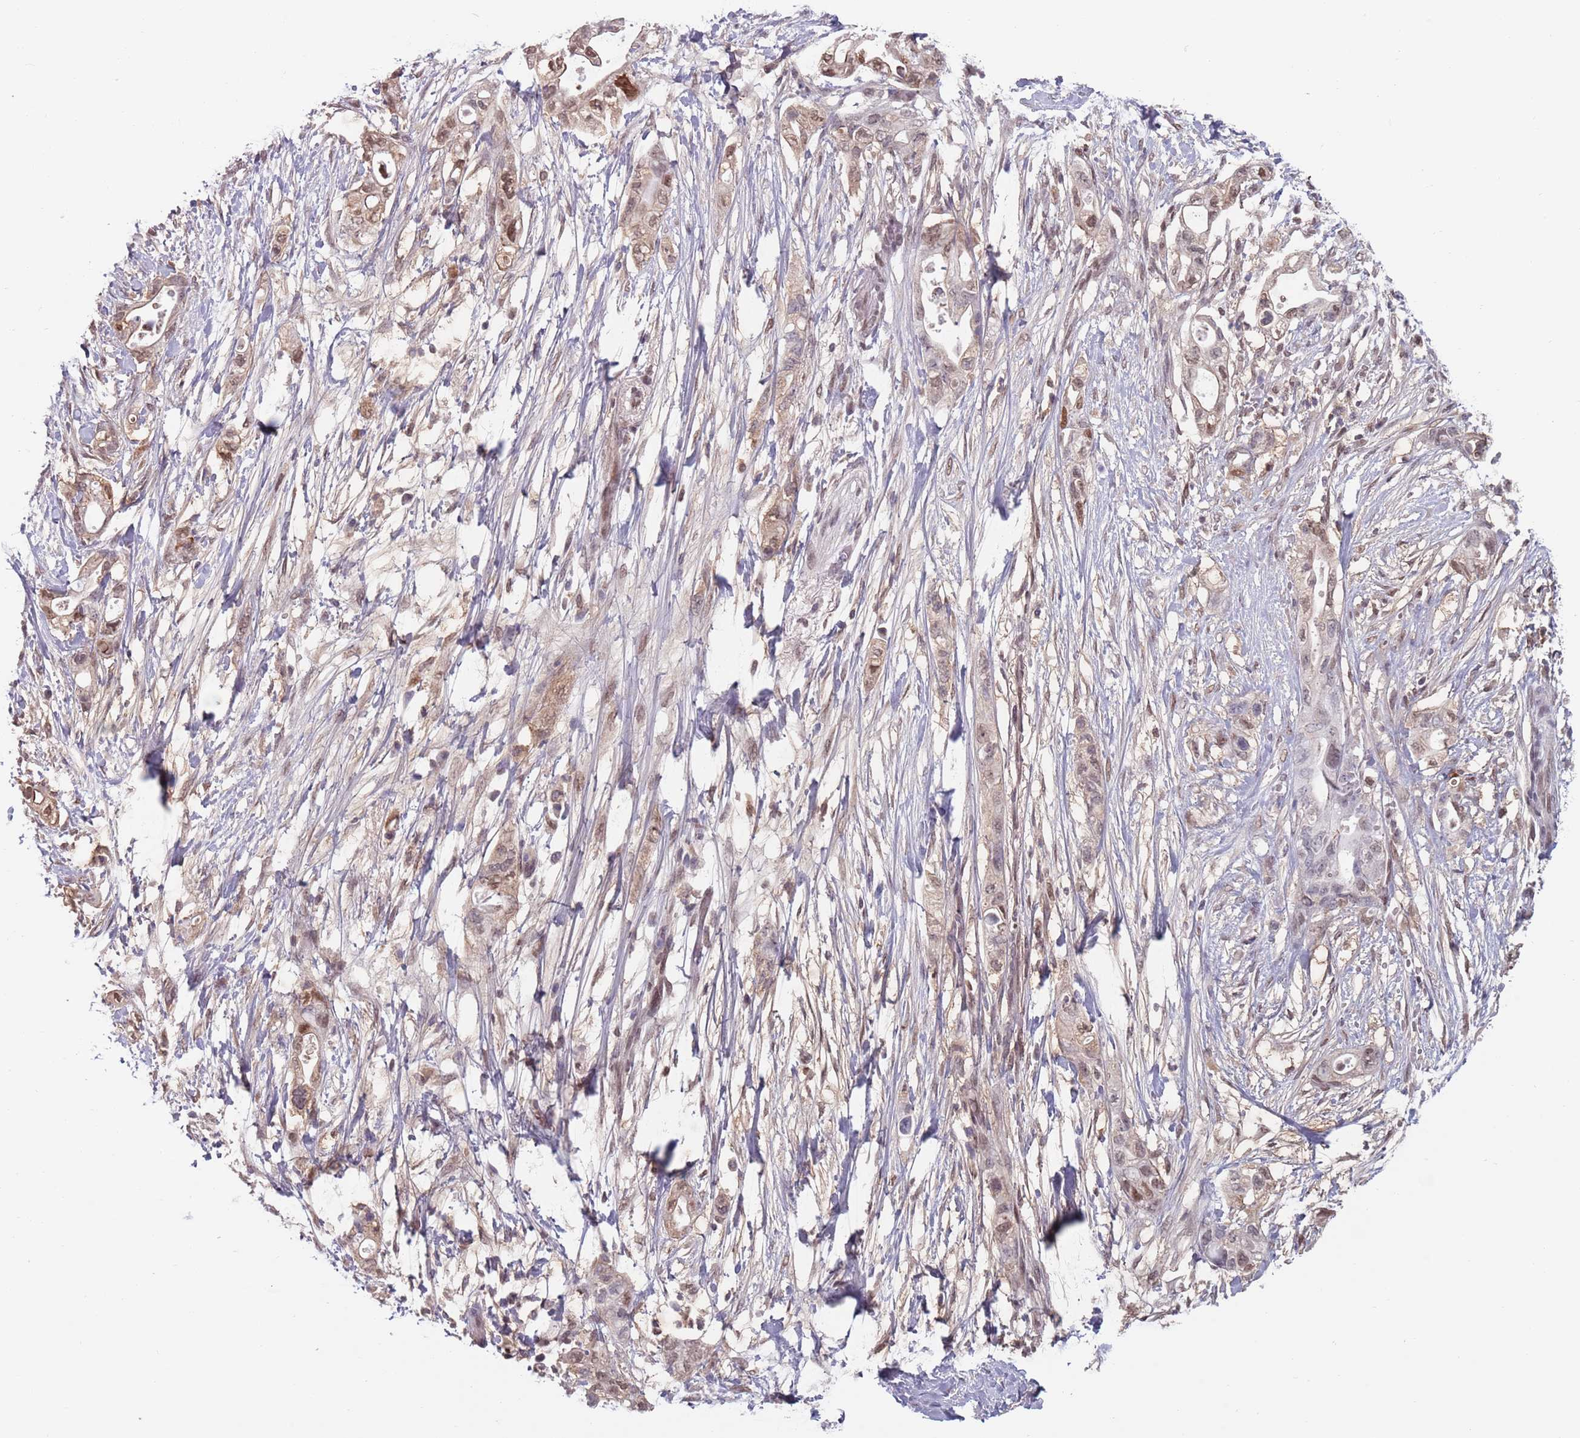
{"staining": {"intensity": "weak", "quantity": "<25%", "location": "nuclear"}, "tissue": "pancreatic cancer", "cell_type": "Tumor cells", "image_type": "cancer", "snomed": [{"axis": "morphology", "description": "Adenocarcinoma, NOS"}, {"axis": "topography", "description": "Pancreas"}], "caption": "A histopathology image of adenocarcinoma (pancreatic) stained for a protein demonstrates no brown staining in tumor cells.", "gene": "MFSD12", "patient": {"sex": "female", "age": 72}}